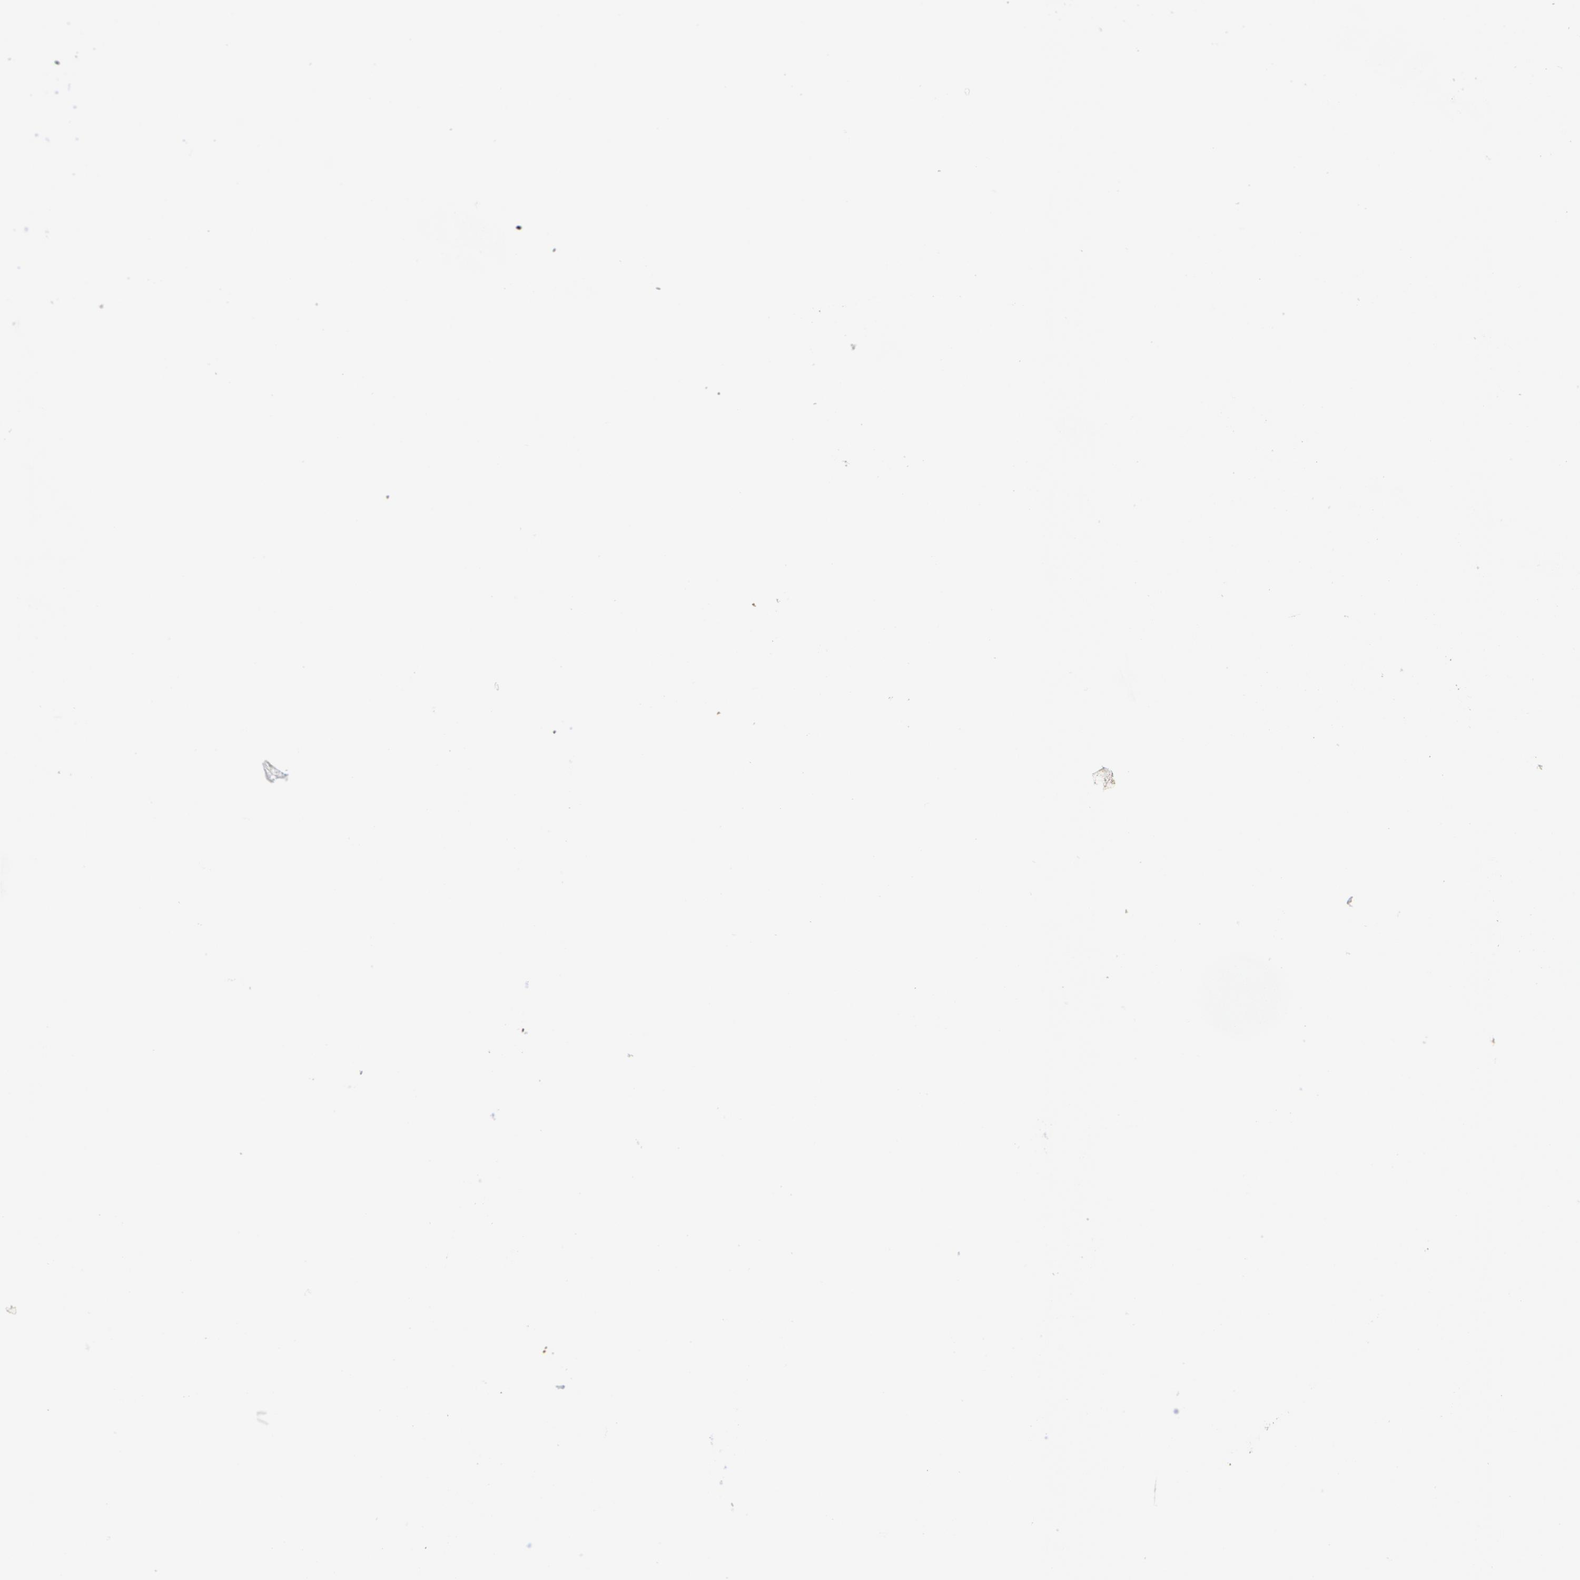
{"staining": {"intensity": "weak", "quantity": "25%-75%", "location": "cytoplasmic/membranous,nuclear"}, "tissue": "nasopharynx", "cell_type": "Respiratory epithelial cells", "image_type": "normal", "snomed": [{"axis": "morphology", "description": "Normal tissue, NOS"}, {"axis": "topography", "description": "Nasopharynx"}], "caption": "Protein staining of benign nasopharynx reveals weak cytoplasmic/membranous,nuclear positivity in approximately 25%-75% of respiratory epithelial cells.", "gene": "STX5", "patient": {"sex": "male", "age": 63}}